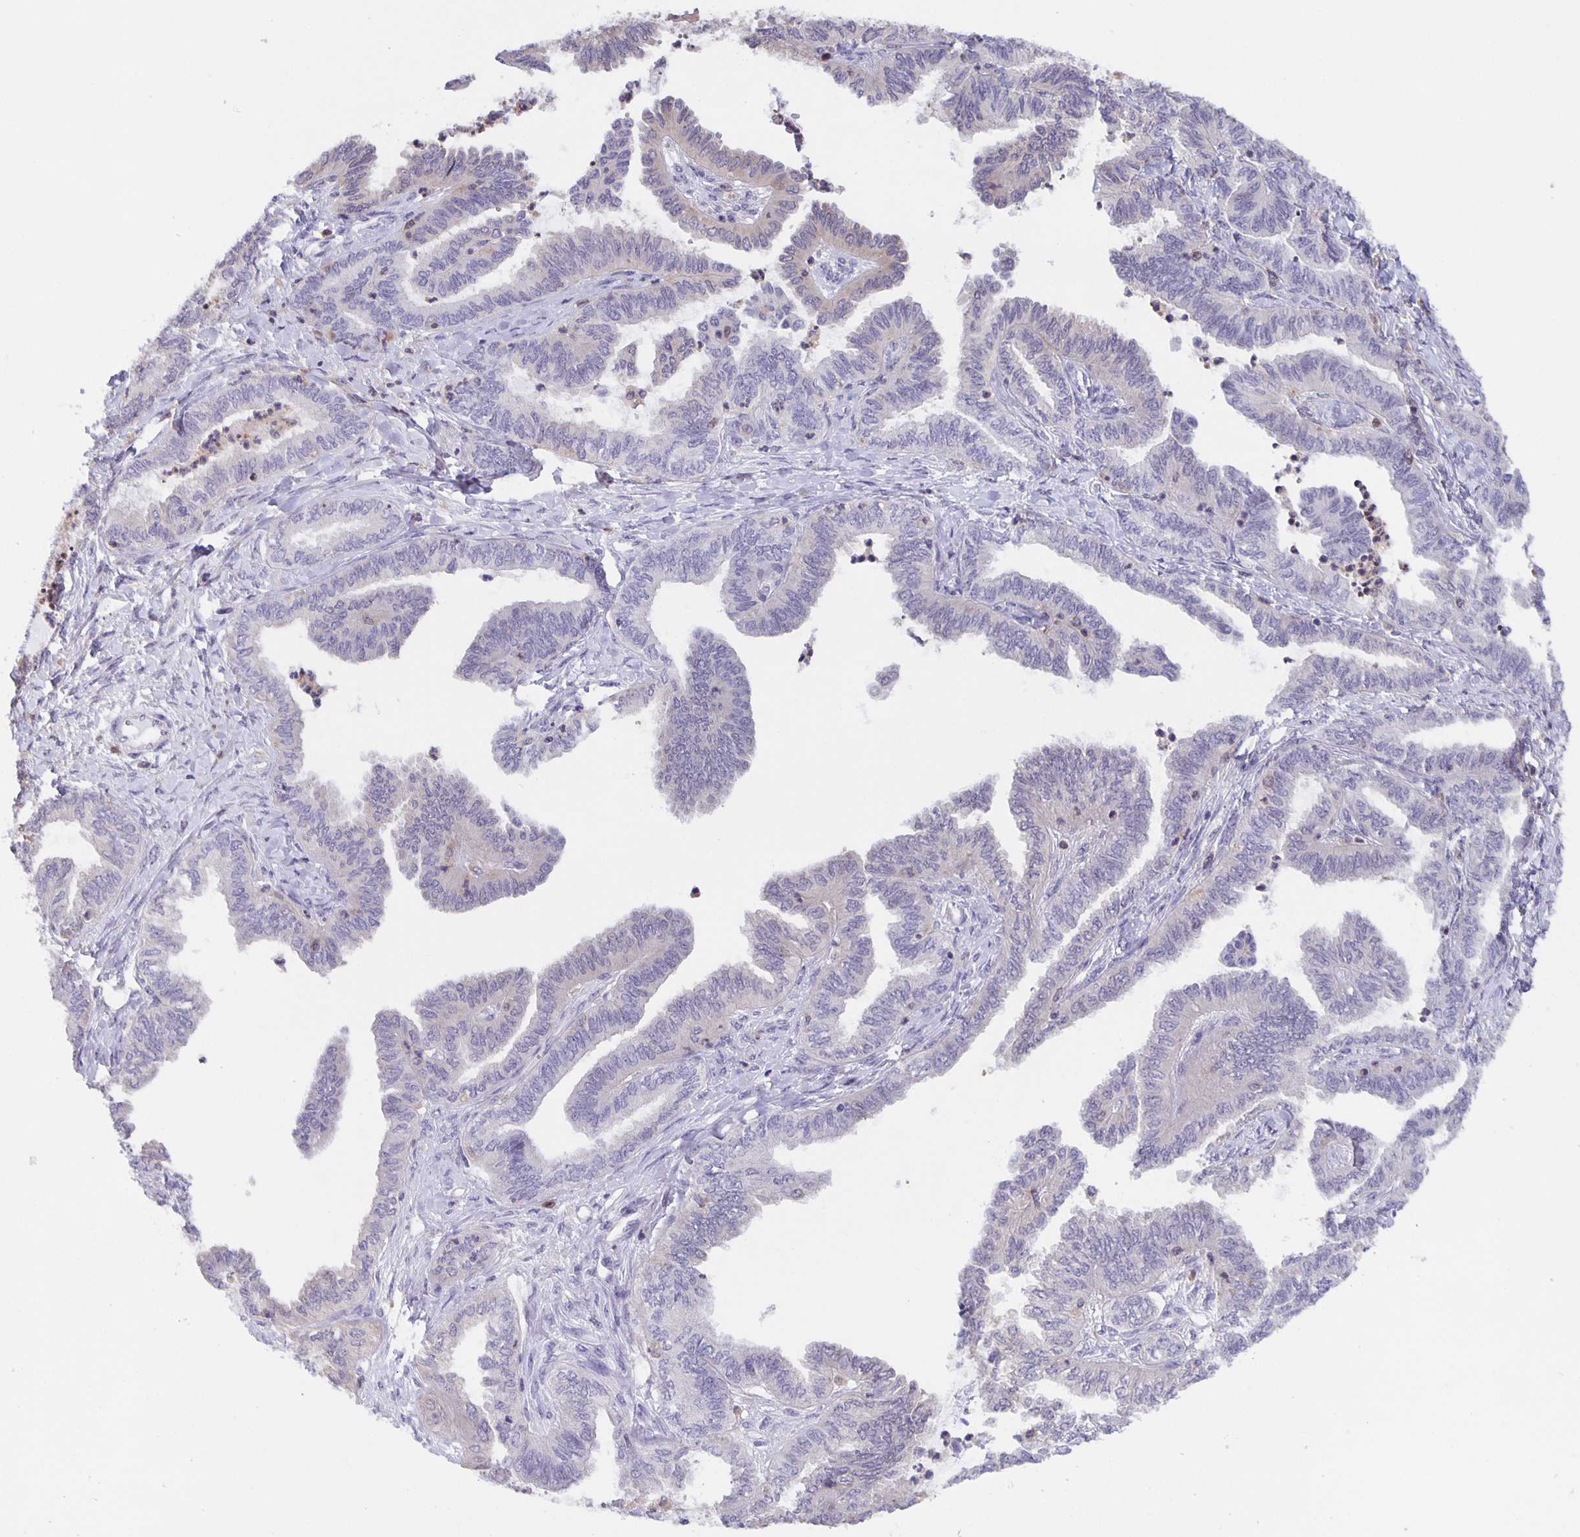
{"staining": {"intensity": "negative", "quantity": "none", "location": "none"}, "tissue": "ovarian cancer", "cell_type": "Tumor cells", "image_type": "cancer", "snomed": [{"axis": "morphology", "description": "Carcinoma, endometroid"}, {"axis": "topography", "description": "Ovary"}], "caption": "Tumor cells are negative for protein expression in human endometroid carcinoma (ovarian).", "gene": "MARCHF6", "patient": {"sex": "female", "age": 70}}